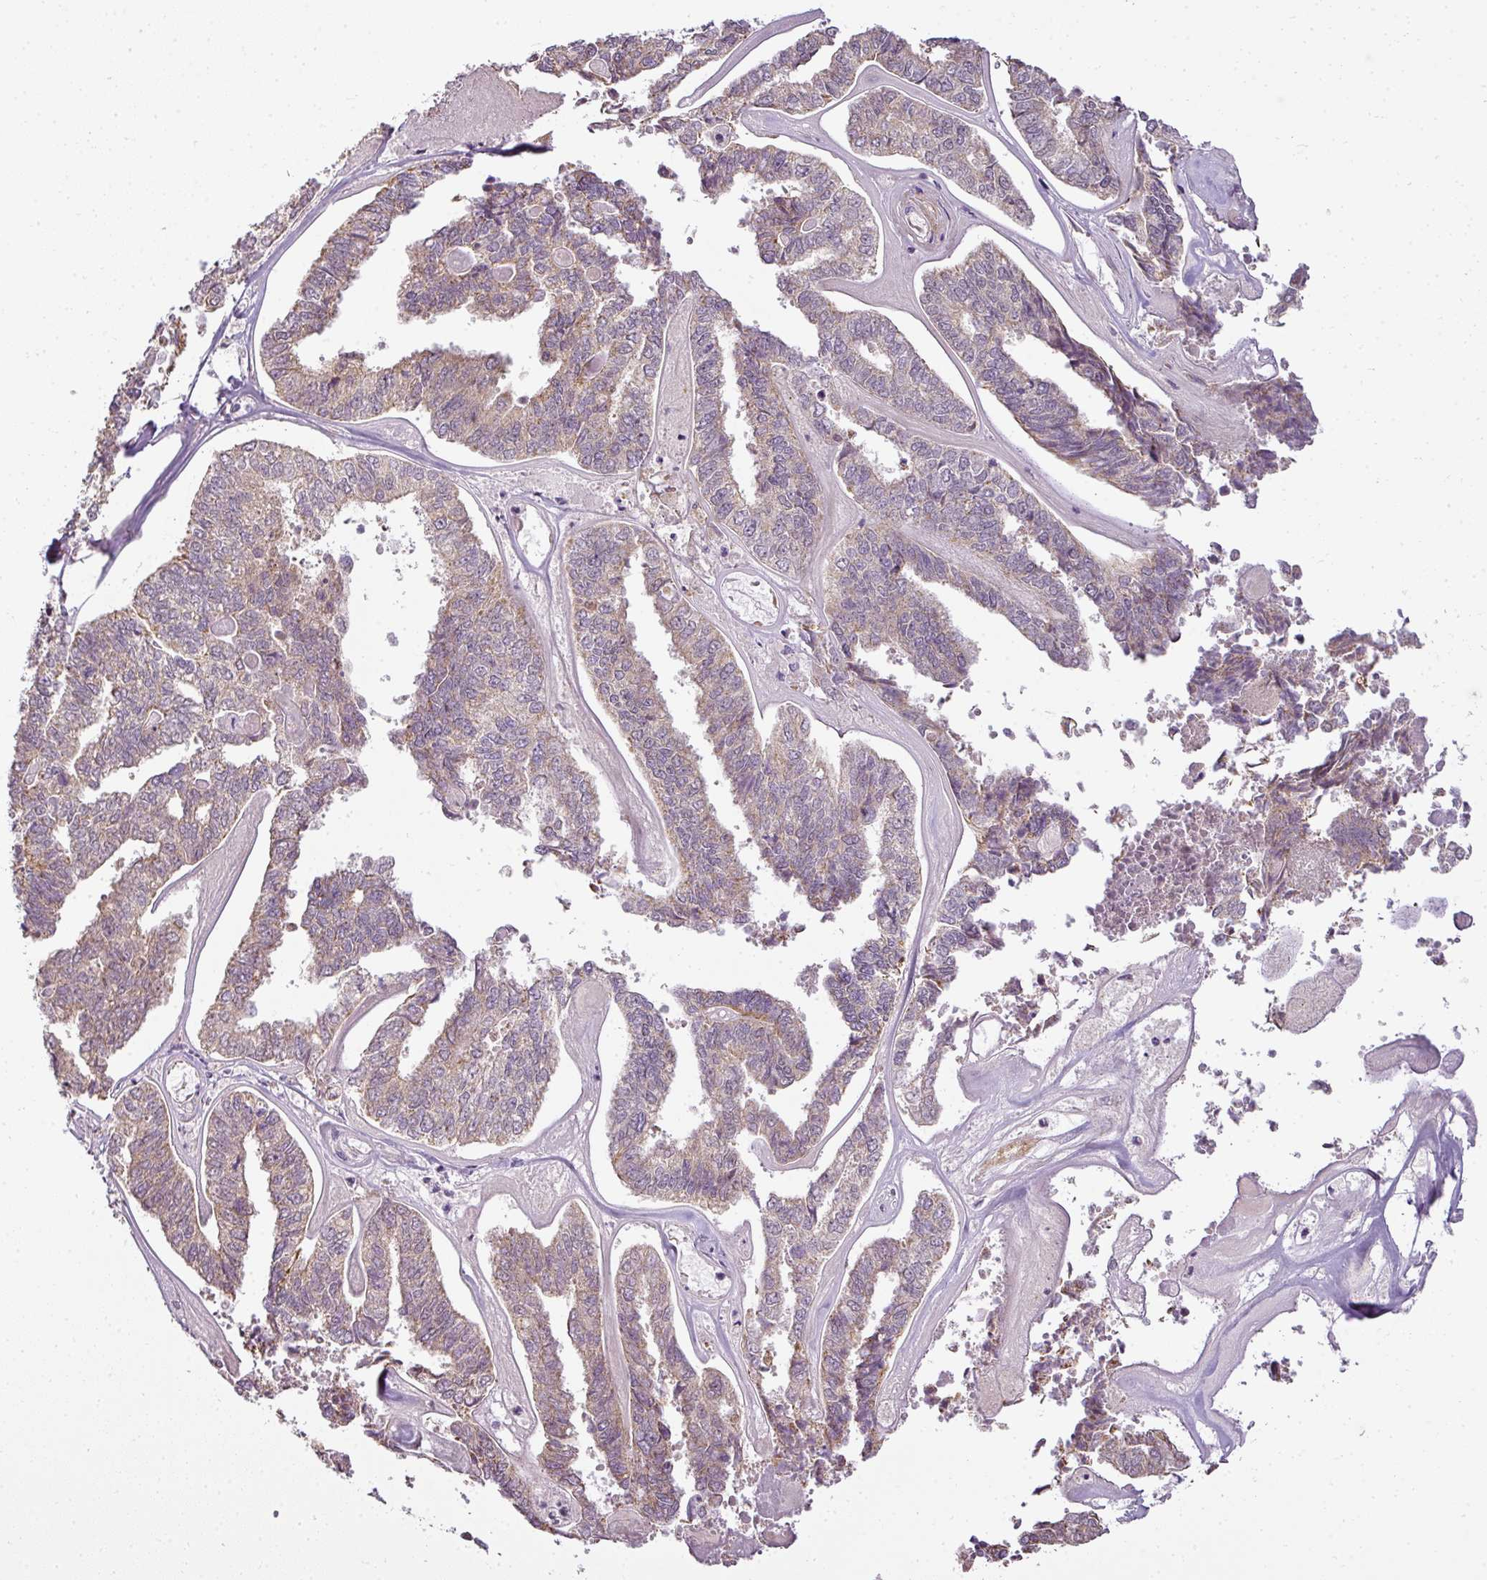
{"staining": {"intensity": "weak", "quantity": "25%-75%", "location": "cytoplasmic/membranous"}, "tissue": "endometrial cancer", "cell_type": "Tumor cells", "image_type": "cancer", "snomed": [{"axis": "morphology", "description": "Adenocarcinoma, NOS"}, {"axis": "topography", "description": "Endometrium"}], "caption": "Adenocarcinoma (endometrial) stained with a protein marker displays weak staining in tumor cells.", "gene": "LY75", "patient": {"sex": "female", "age": 73}}